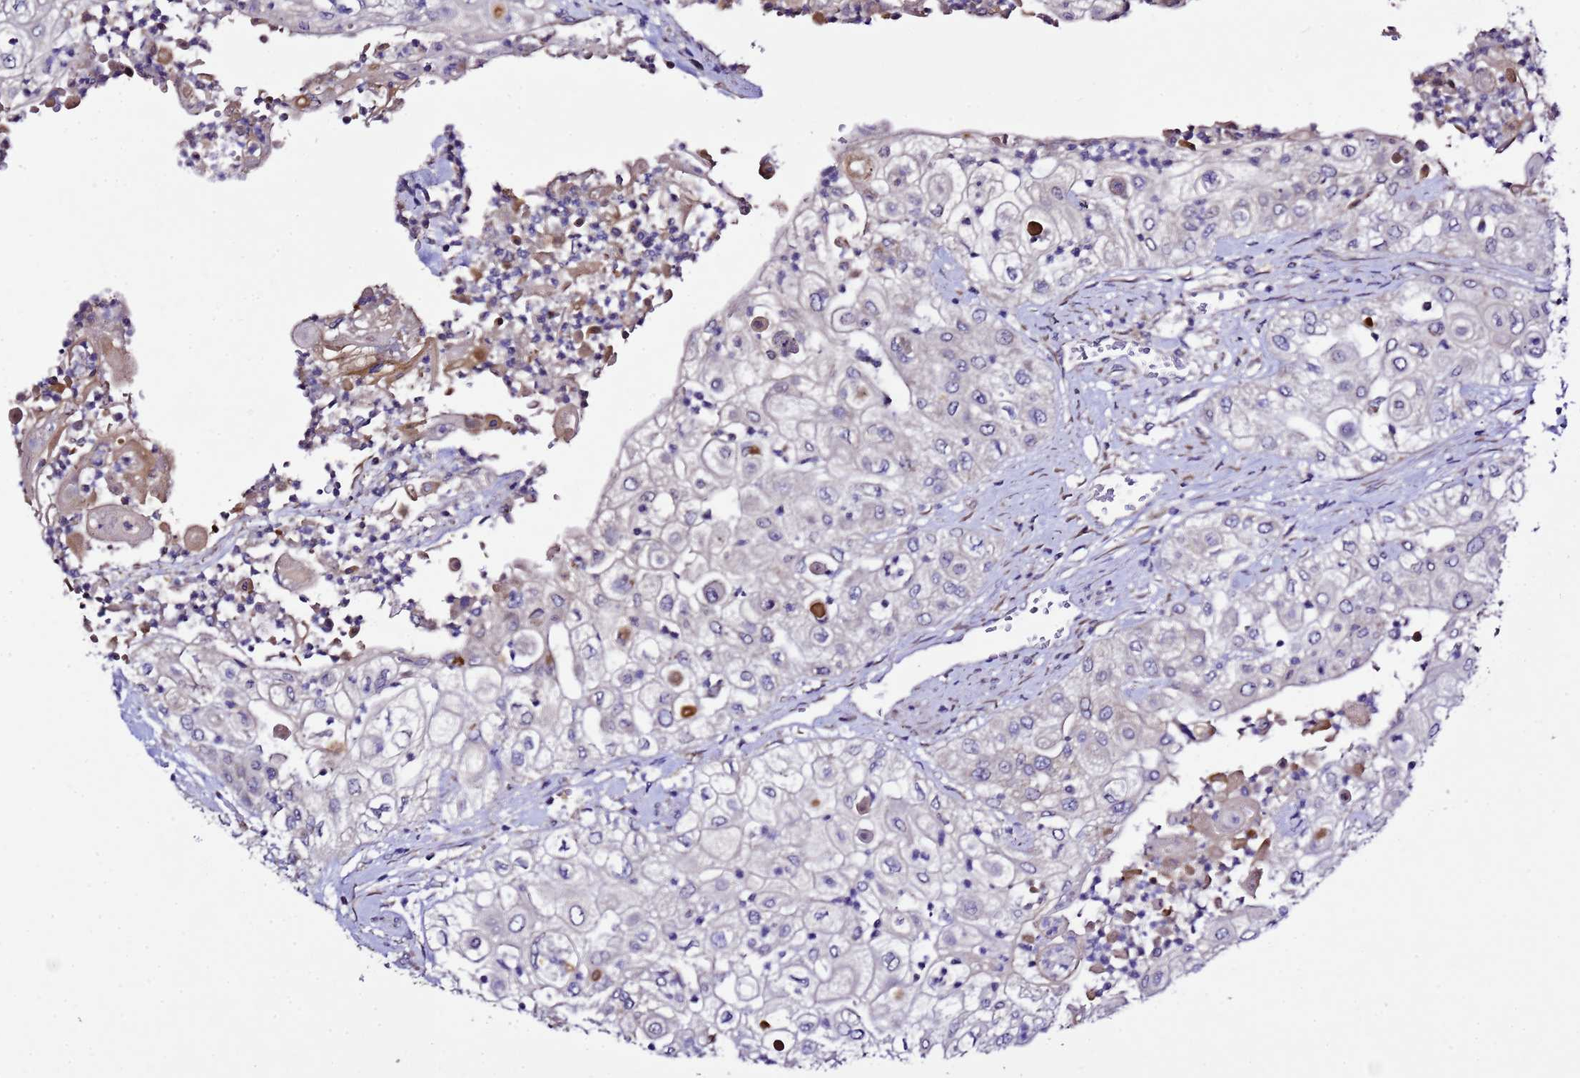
{"staining": {"intensity": "negative", "quantity": "none", "location": "none"}, "tissue": "urothelial cancer", "cell_type": "Tumor cells", "image_type": "cancer", "snomed": [{"axis": "morphology", "description": "Urothelial carcinoma, High grade"}, {"axis": "topography", "description": "Urinary bladder"}], "caption": "High power microscopy image of an immunohistochemistry (IHC) micrograph of high-grade urothelial carcinoma, revealing no significant positivity in tumor cells.", "gene": "ALG3", "patient": {"sex": "female", "age": 79}}